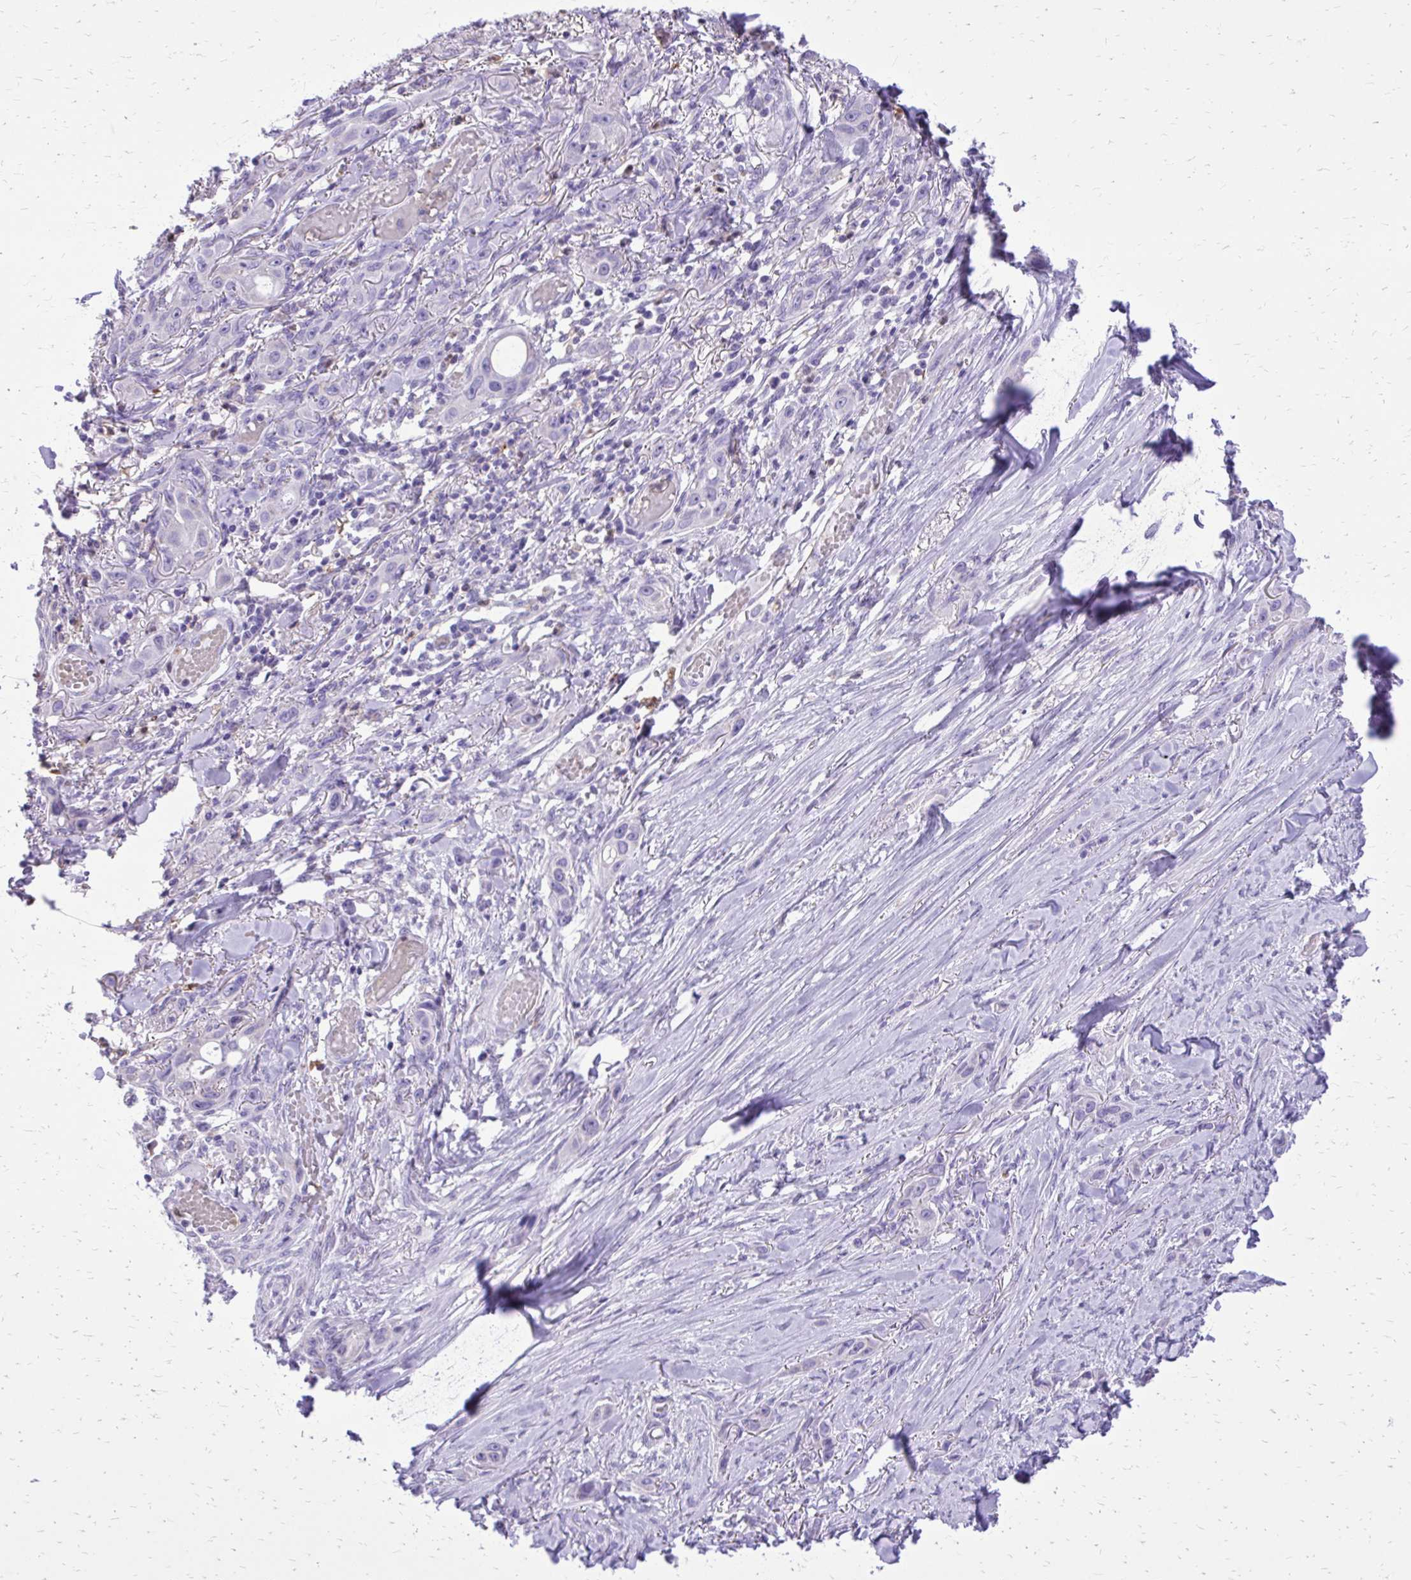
{"staining": {"intensity": "negative", "quantity": "none", "location": "none"}, "tissue": "skin cancer", "cell_type": "Tumor cells", "image_type": "cancer", "snomed": [{"axis": "morphology", "description": "Squamous cell carcinoma, NOS"}, {"axis": "topography", "description": "Skin"}], "caption": "Immunohistochemistry micrograph of neoplastic tissue: human squamous cell carcinoma (skin) stained with DAB (3,3'-diaminobenzidine) shows no significant protein expression in tumor cells. (Immunohistochemistry, brightfield microscopy, high magnification).", "gene": "CAT", "patient": {"sex": "female", "age": 69}}